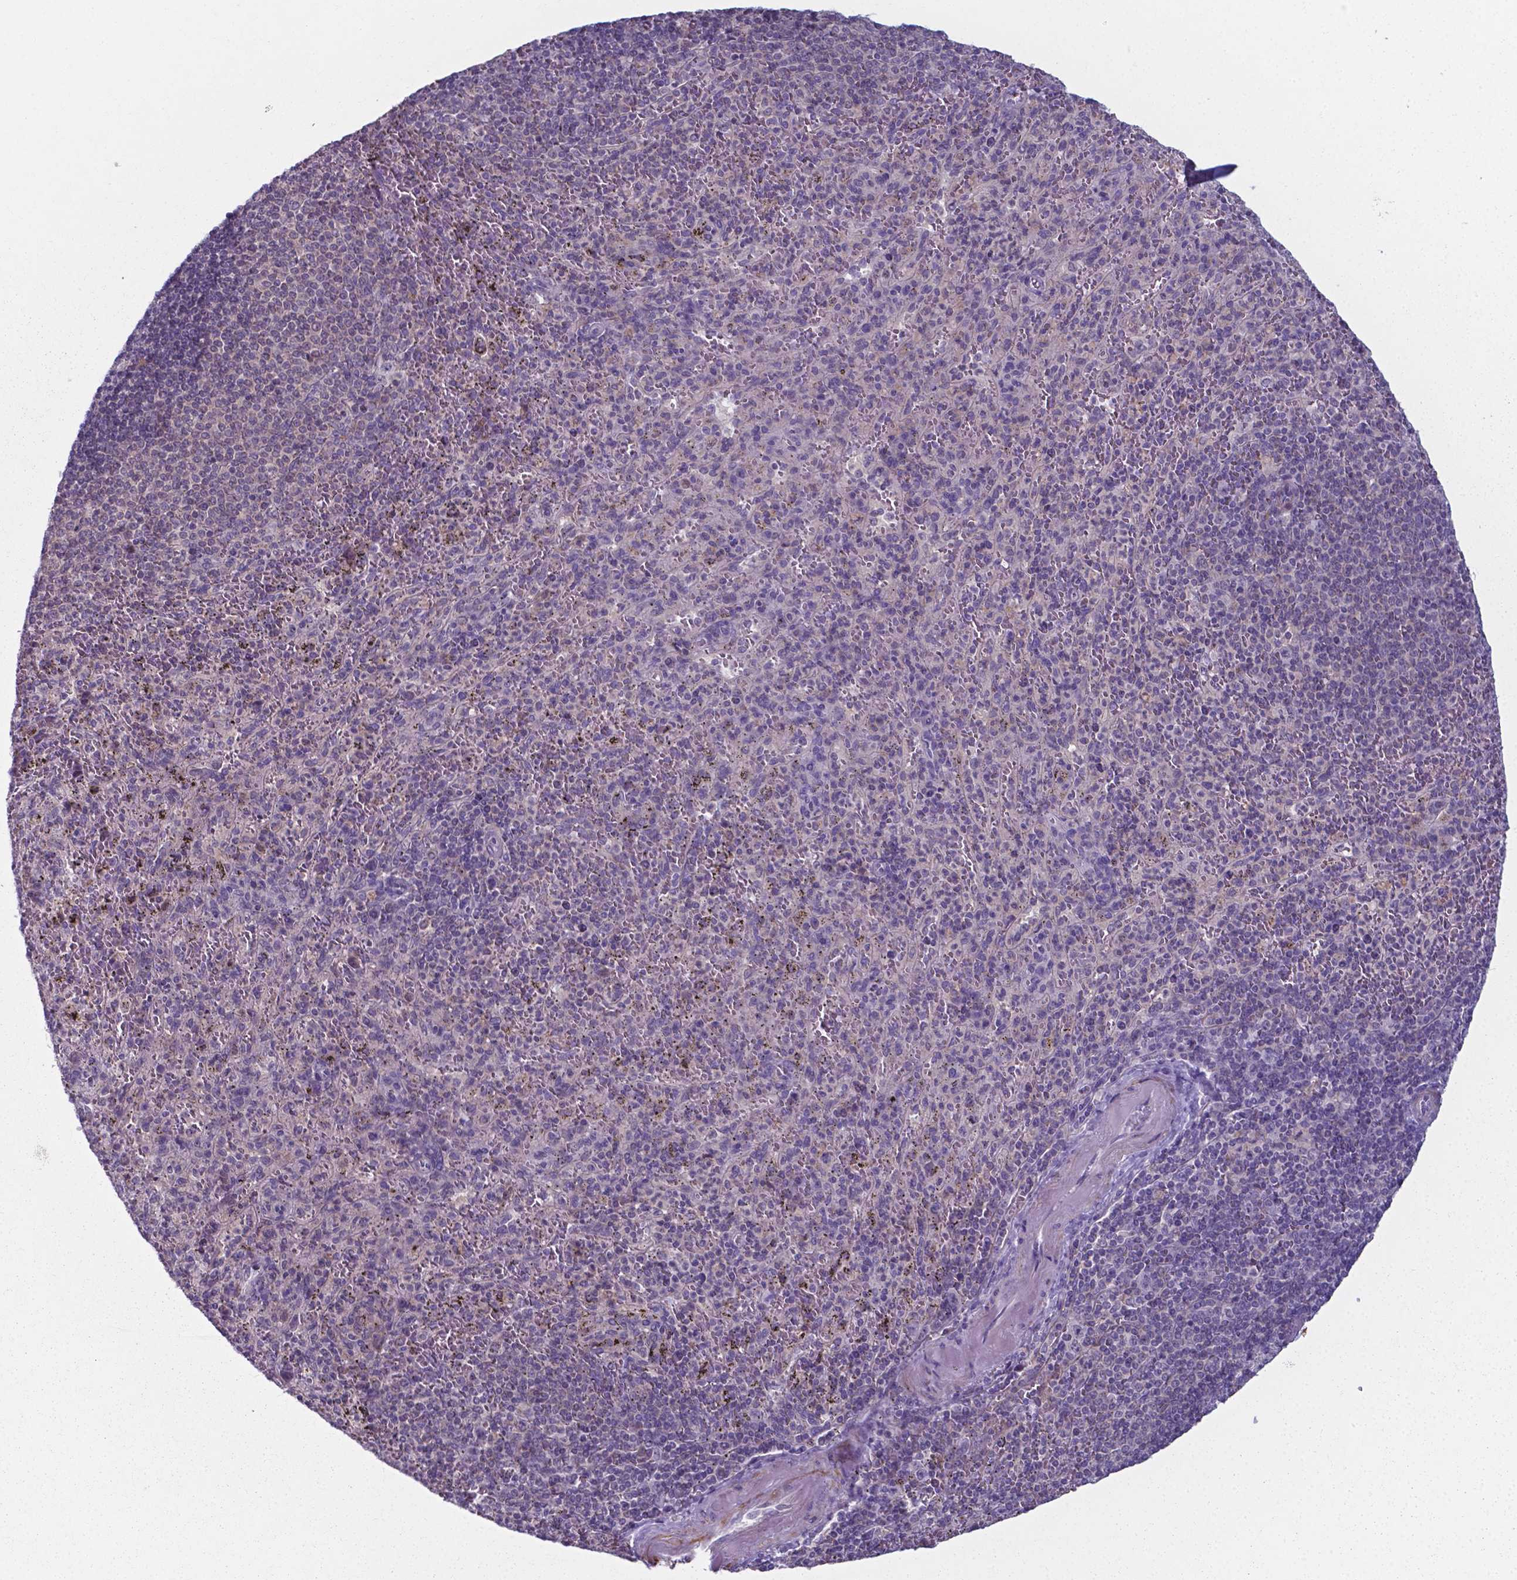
{"staining": {"intensity": "negative", "quantity": "none", "location": "none"}, "tissue": "spleen", "cell_type": "Cells in red pulp", "image_type": "normal", "snomed": [{"axis": "morphology", "description": "Normal tissue, NOS"}, {"axis": "topography", "description": "Spleen"}], "caption": "High magnification brightfield microscopy of benign spleen stained with DAB (3,3'-diaminobenzidine) (brown) and counterstained with hematoxylin (blue): cells in red pulp show no significant positivity.", "gene": "AP5B1", "patient": {"sex": "male", "age": 57}}